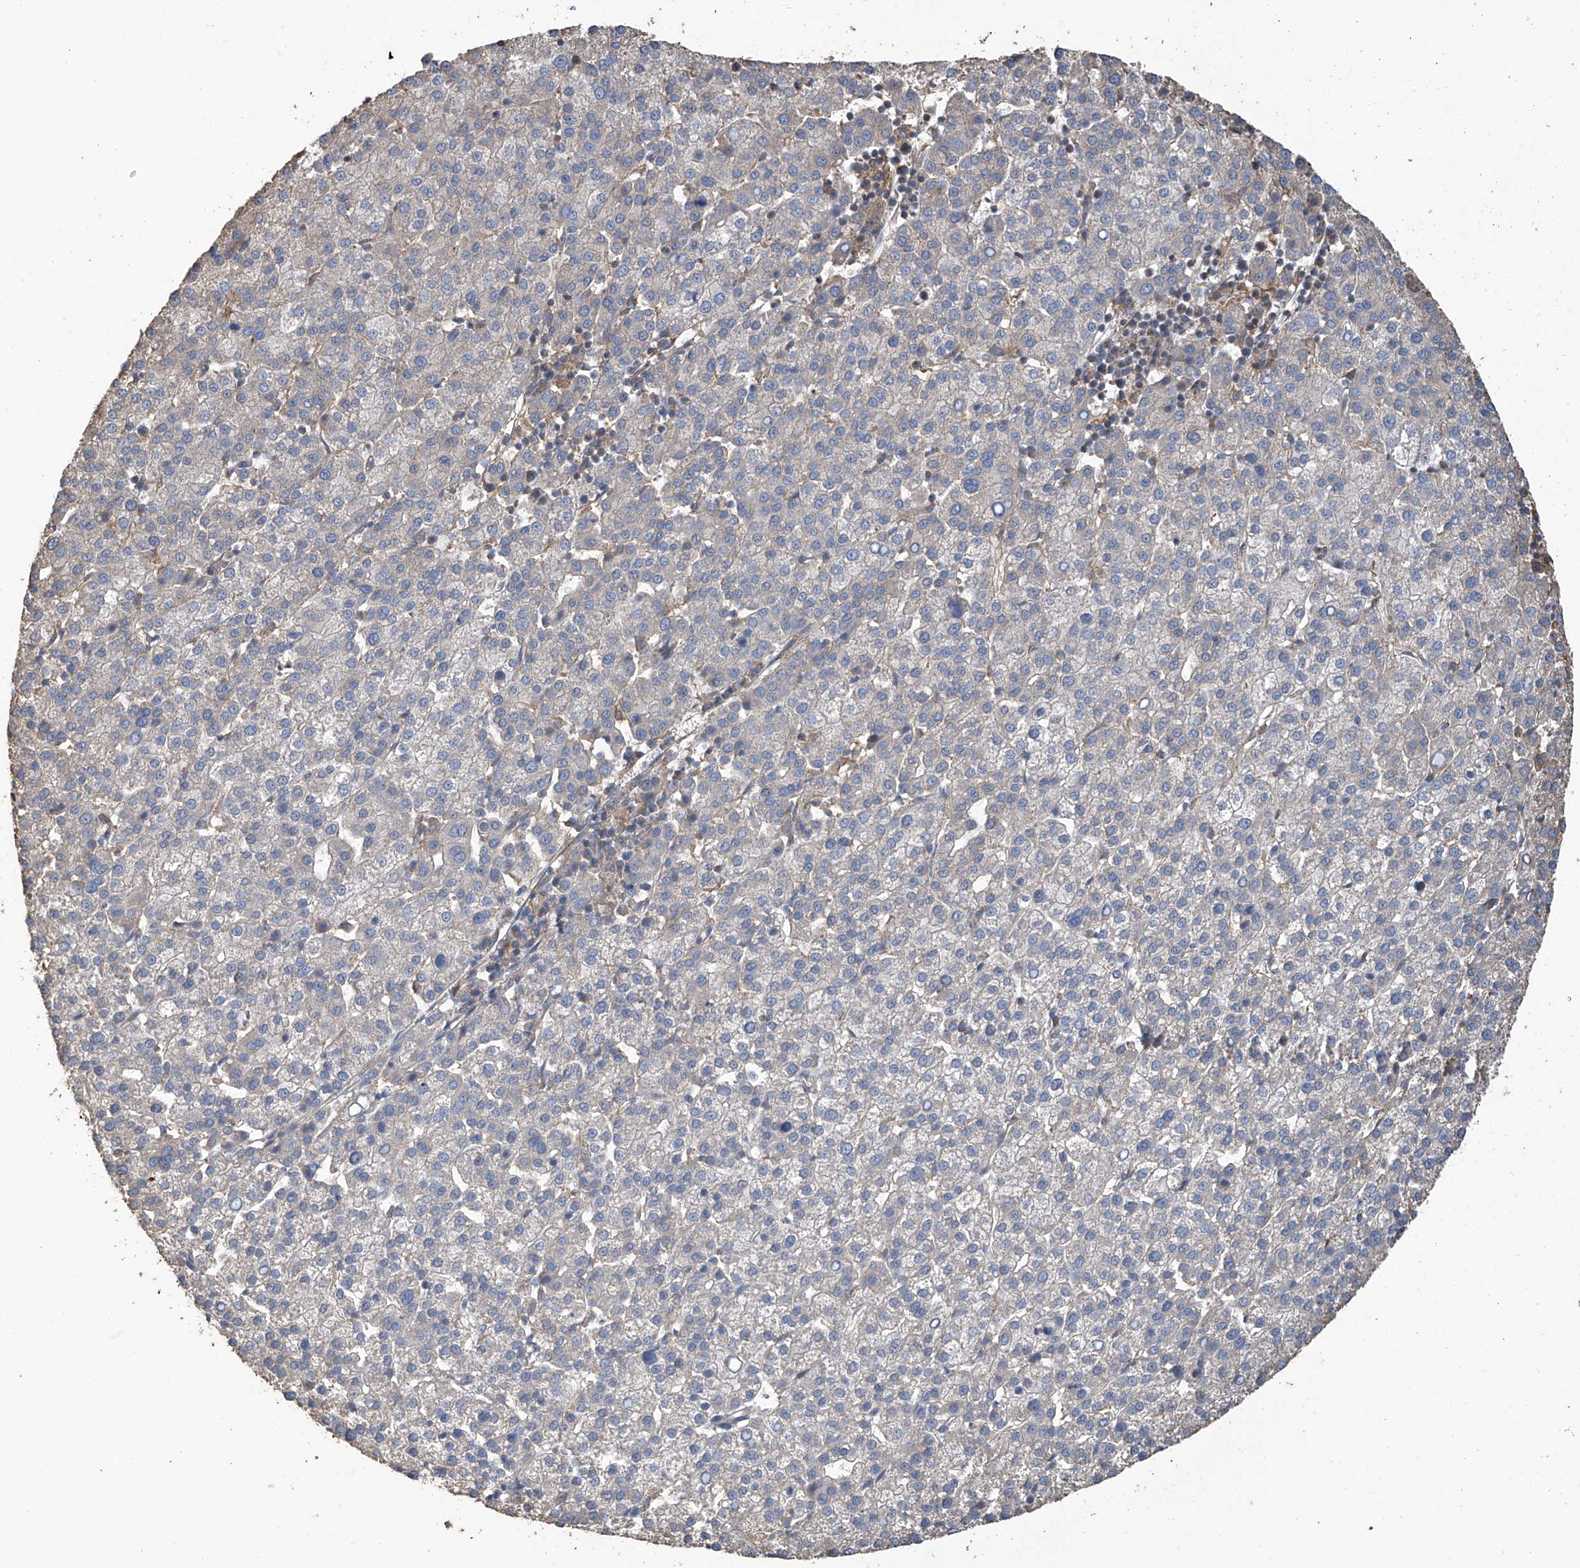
{"staining": {"intensity": "negative", "quantity": "none", "location": "none"}, "tissue": "liver cancer", "cell_type": "Tumor cells", "image_type": "cancer", "snomed": [{"axis": "morphology", "description": "Carcinoma, Hepatocellular, NOS"}, {"axis": "topography", "description": "Liver"}], "caption": "An immunohistochemistry photomicrograph of hepatocellular carcinoma (liver) is shown. There is no staining in tumor cells of hepatocellular carcinoma (liver). The staining is performed using DAB (3,3'-diaminobenzidine) brown chromogen with nuclei counter-stained in using hematoxylin.", "gene": "COX10", "patient": {"sex": "female", "age": 58}}